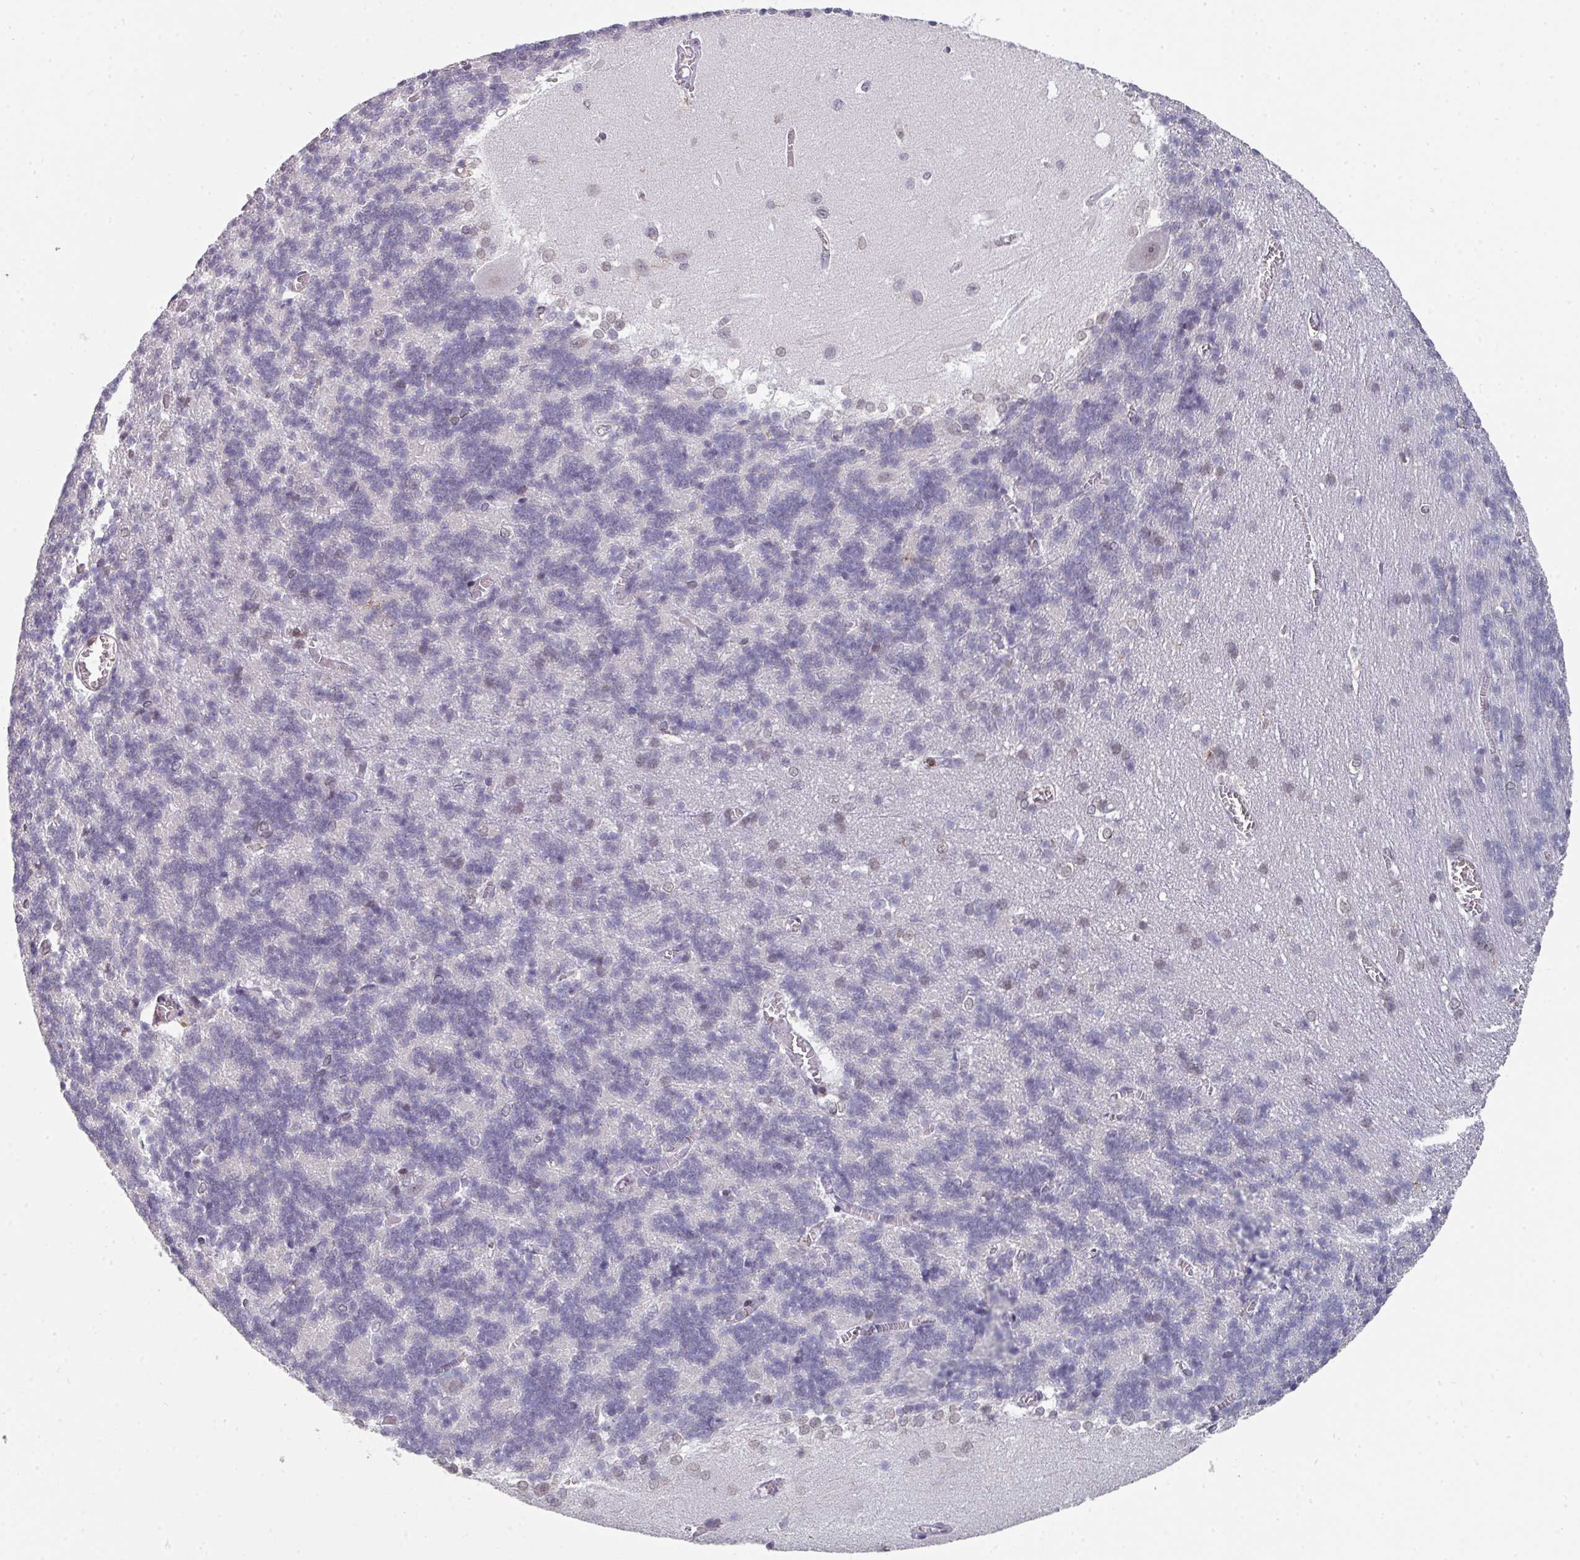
{"staining": {"intensity": "weak", "quantity": "<25%", "location": "nuclear"}, "tissue": "cerebellum", "cell_type": "Cells in granular layer", "image_type": "normal", "snomed": [{"axis": "morphology", "description": "Normal tissue, NOS"}, {"axis": "topography", "description": "Cerebellum"}], "caption": "DAB (3,3'-diaminobenzidine) immunohistochemical staining of unremarkable human cerebellum shows no significant positivity in cells in granular layer.", "gene": "RASAL3", "patient": {"sex": "male", "age": 37}}